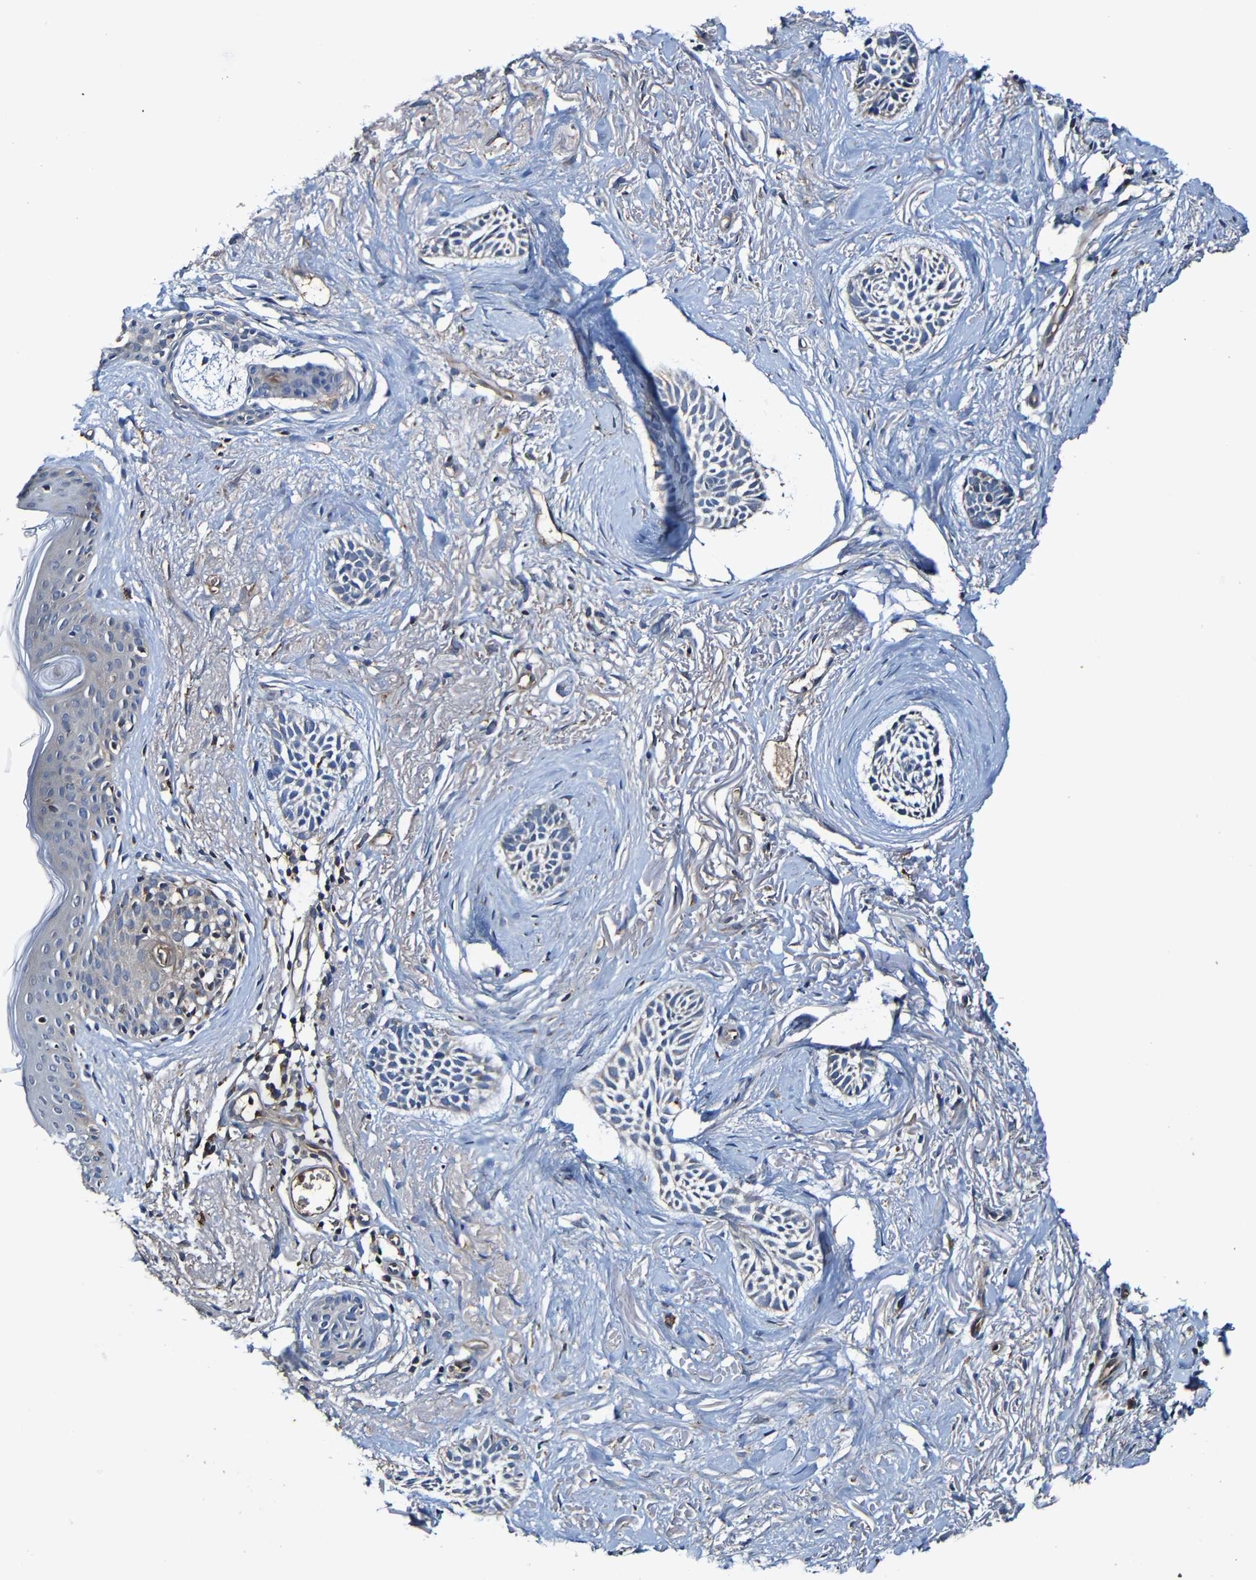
{"staining": {"intensity": "weak", "quantity": "<25%", "location": "cytoplasmic/membranous"}, "tissue": "skin cancer", "cell_type": "Tumor cells", "image_type": "cancer", "snomed": [{"axis": "morphology", "description": "Normal tissue, NOS"}, {"axis": "morphology", "description": "Basal cell carcinoma"}, {"axis": "topography", "description": "Skin"}], "caption": "IHC histopathology image of skin cancer stained for a protein (brown), which exhibits no staining in tumor cells.", "gene": "ADAM15", "patient": {"sex": "female", "age": 84}}